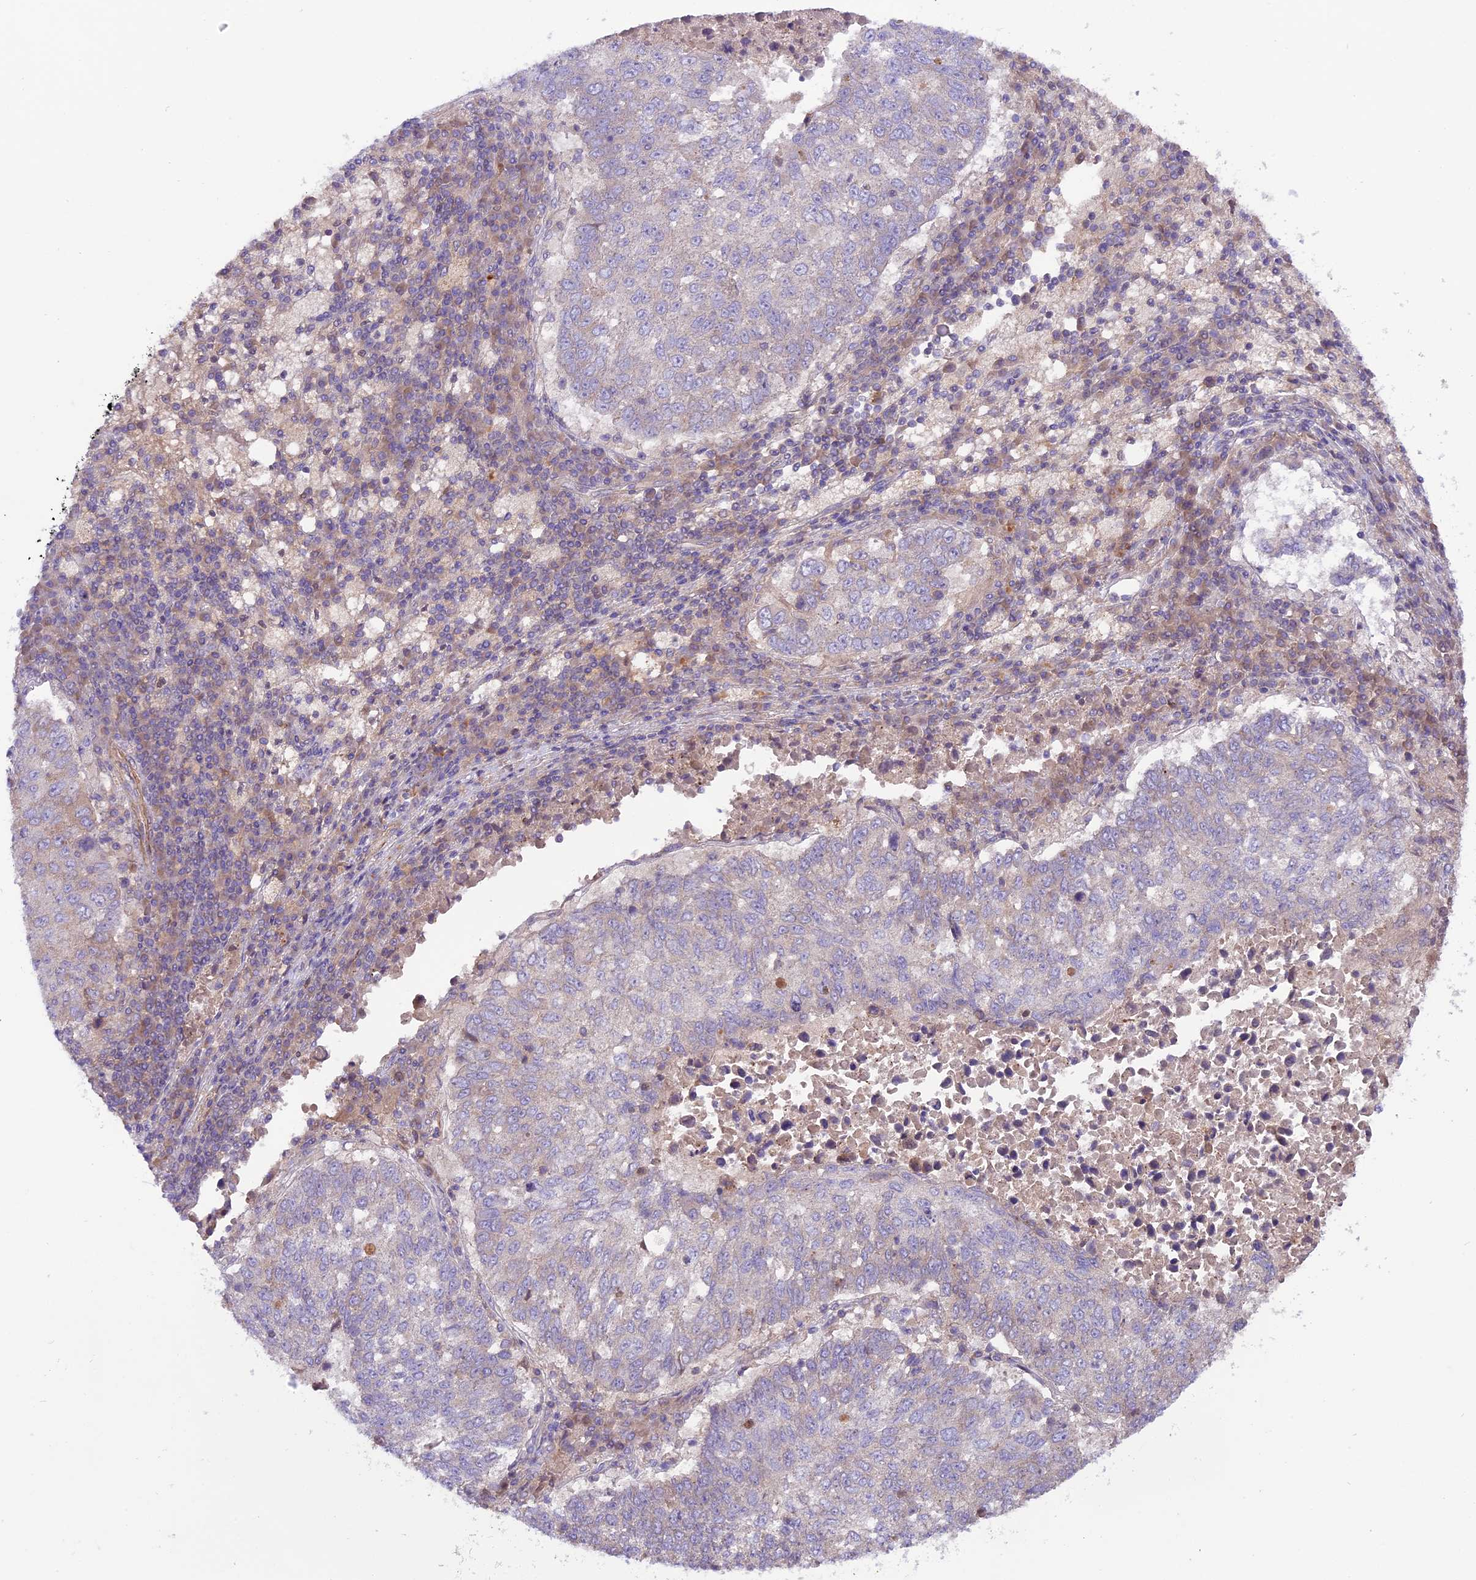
{"staining": {"intensity": "negative", "quantity": "none", "location": "none"}, "tissue": "lung cancer", "cell_type": "Tumor cells", "image_type": "cancer", "snomed": [{"axis": "morphology", "description": "Squamous cell carcinoma, NOS"}, {"axis": "topography", "description": "Lung"}], "caption": "Tumor cells show no significant protein expression in lung cancer (squamous cell carcinoma).", "gene": "COG8", "patient": {"sex": "male", "age": 73}}